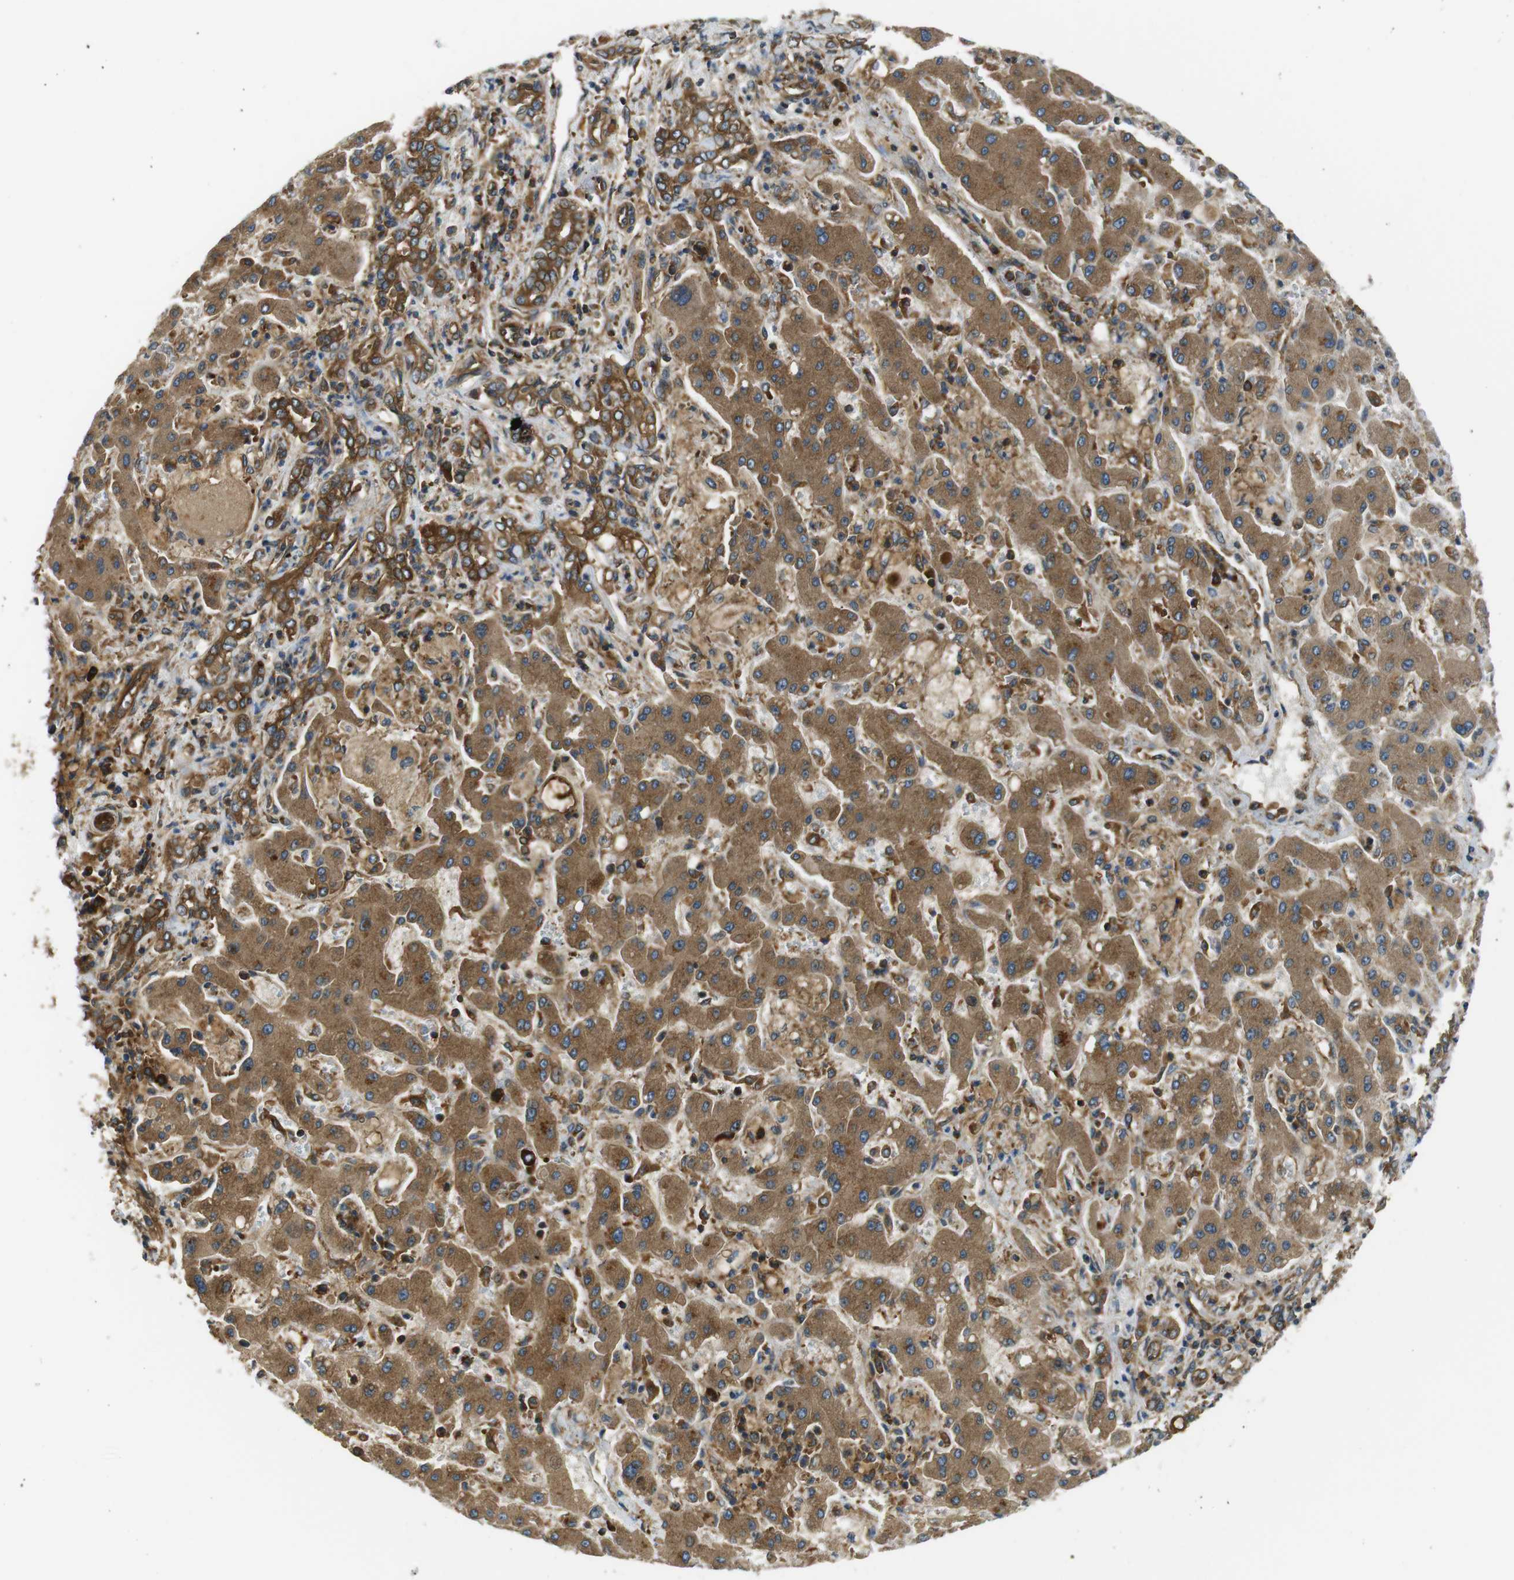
{"staining": {"intensity": "moderate", "quantity": ">75%", "location": "cytoplasmic/membranous"}, "tissue": "liver cancer", "cell_type": "Tumor cells", "image_type": "cancer", "snomed": [{"axis": "morphology", "description": "Cholangiocarcinoma"}, {"axis": "topography", "description": "Liver"}], "caption": "A photomicrograph showing moderate cytoplasmic/membranous expression in approximately >75% of tumor cells in liver cholangiocarcinoma, as visualized by brown immunohistochemical staining.", "gene": "TSC1", "patient": {"sex": "male", "age": 50}}